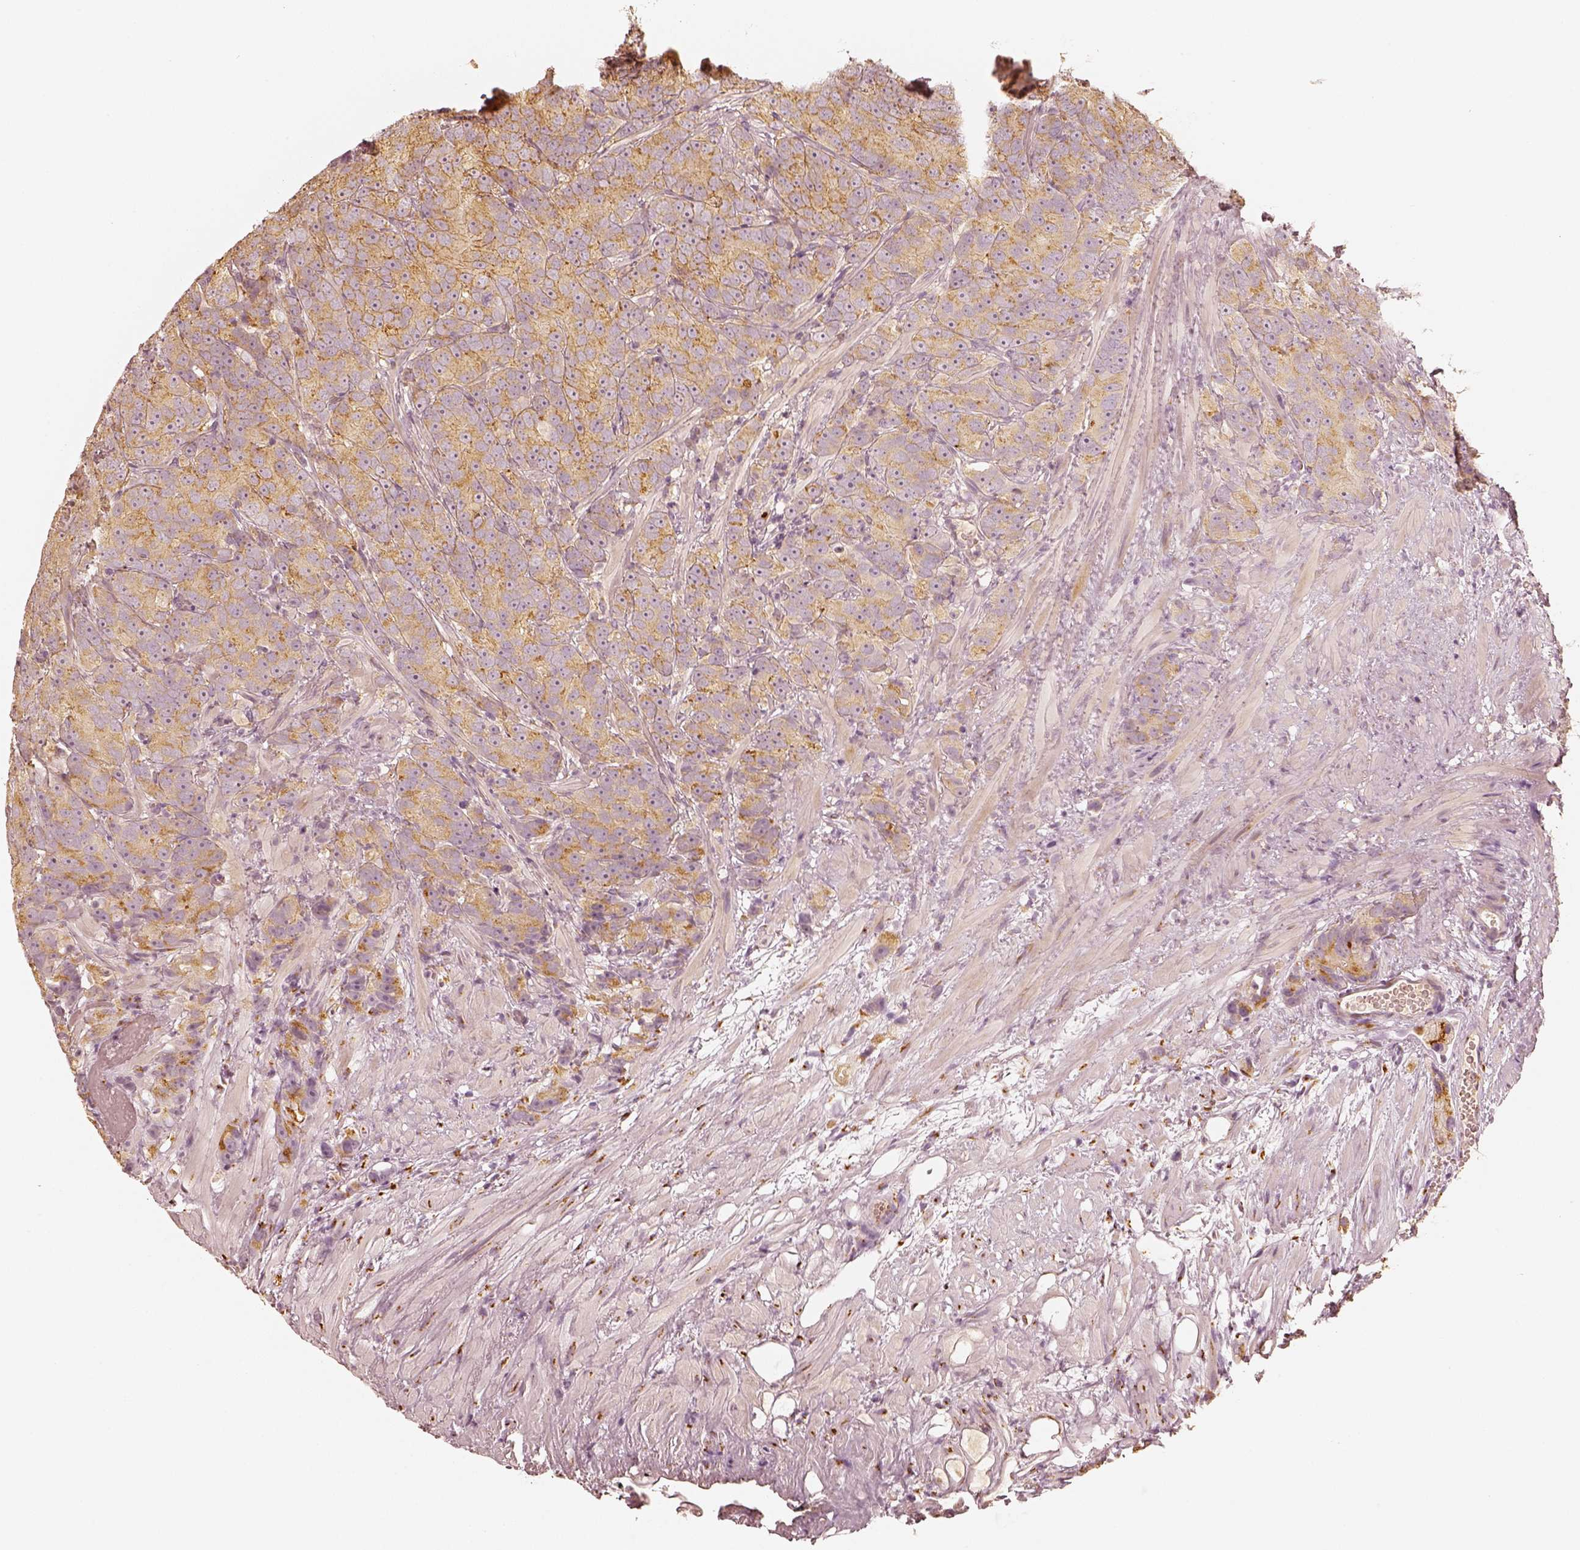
{"staining": {"intensity": "weak", "quantity": ">75%", "location": "cytoplasmic/membranous"}, "tissue": "prostate cancer", "cell_type": "Tumor cells", "image_type": "cancer", "snomed": [{"axis": "morphology", "description": "Adenocarcinoma, High grade"}, {"axis": "topography", "description": "Prostate"}], "caption": "Immunohistochemistry (DAB) staining of human prostate cancer demonstrates weak cytoplasmic/membranous protein positivity in approximately >75% of tumor cells.", "gene": "GORASP2", "patient": {"sex": "male", "age": 90}}